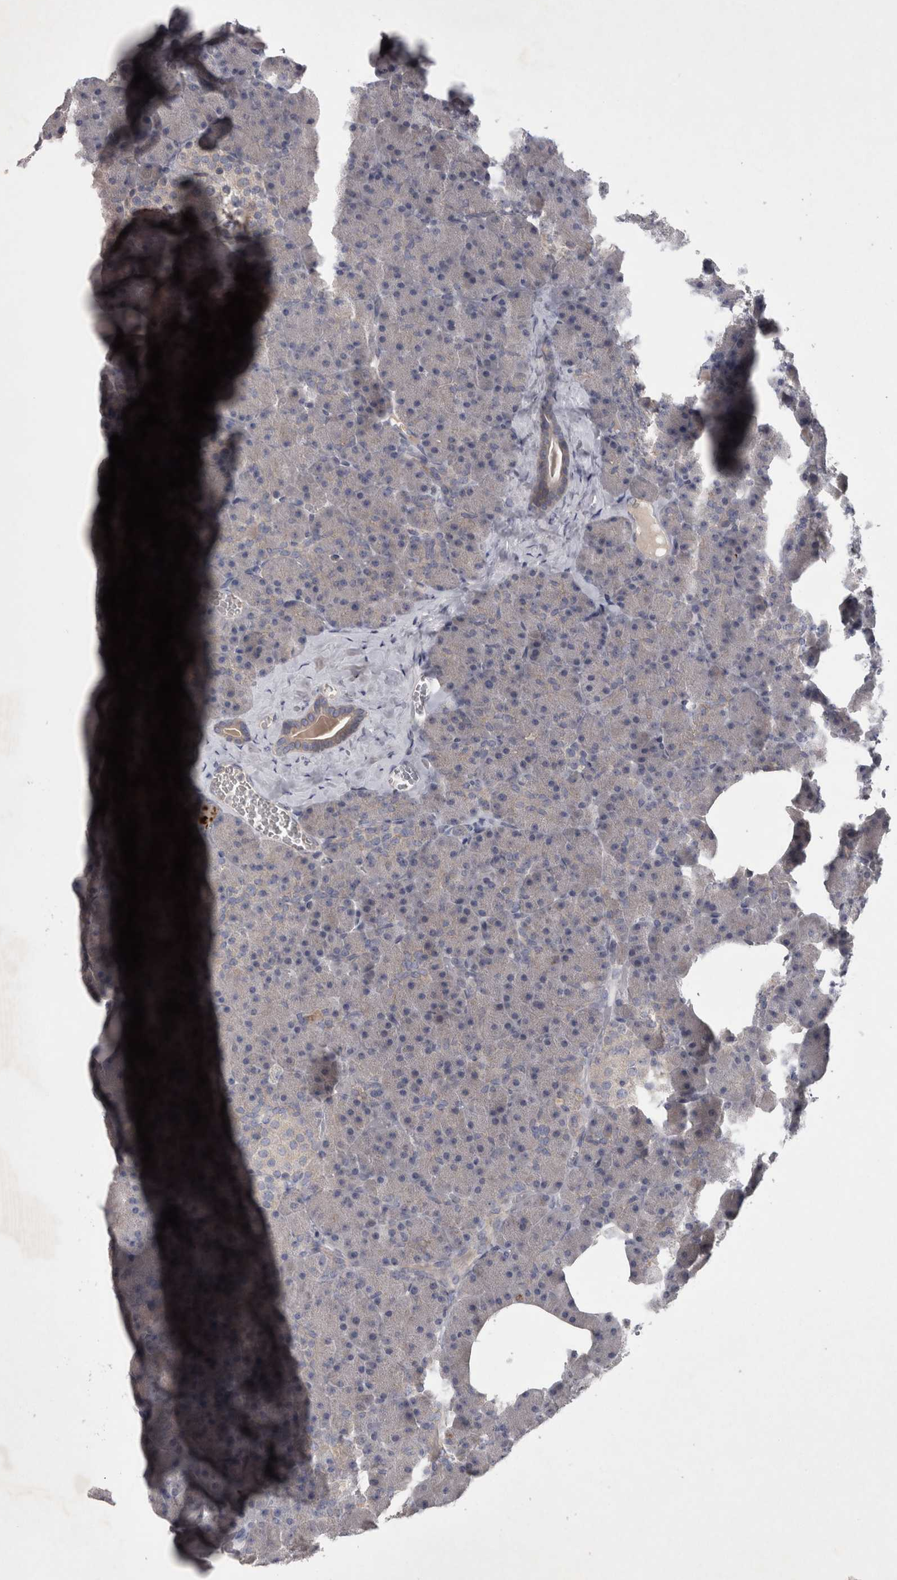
{"staining": {"intensity": "strong", "quantity": "<25%", "location": "cytoplasmic/membranous"}, "tissue": "pancreas", "cell_type": "Exocrine glandular cells", "image_type": "normal", "snomed": [{"axis": "morphology", "description": "Normal tissue, NOS"}, {"axis": "morphology", "description": "Carcinoid, malignant, NOS"}, {"axis": "topography", "description": "Pancreas"}], "caption": "Immunohistochemical staining of unremarkable human pancreas displays strong cytoplasmic/membranous protein staining in approximately <25% of exocrine glandular cells. The protein of interest is stained brown, and the nuclei are stained in blue (DAB IHC with brightfield microscopy, high magnification).", "gene": "ENPP7", "patient": {"sex": "female", "age": 35}}